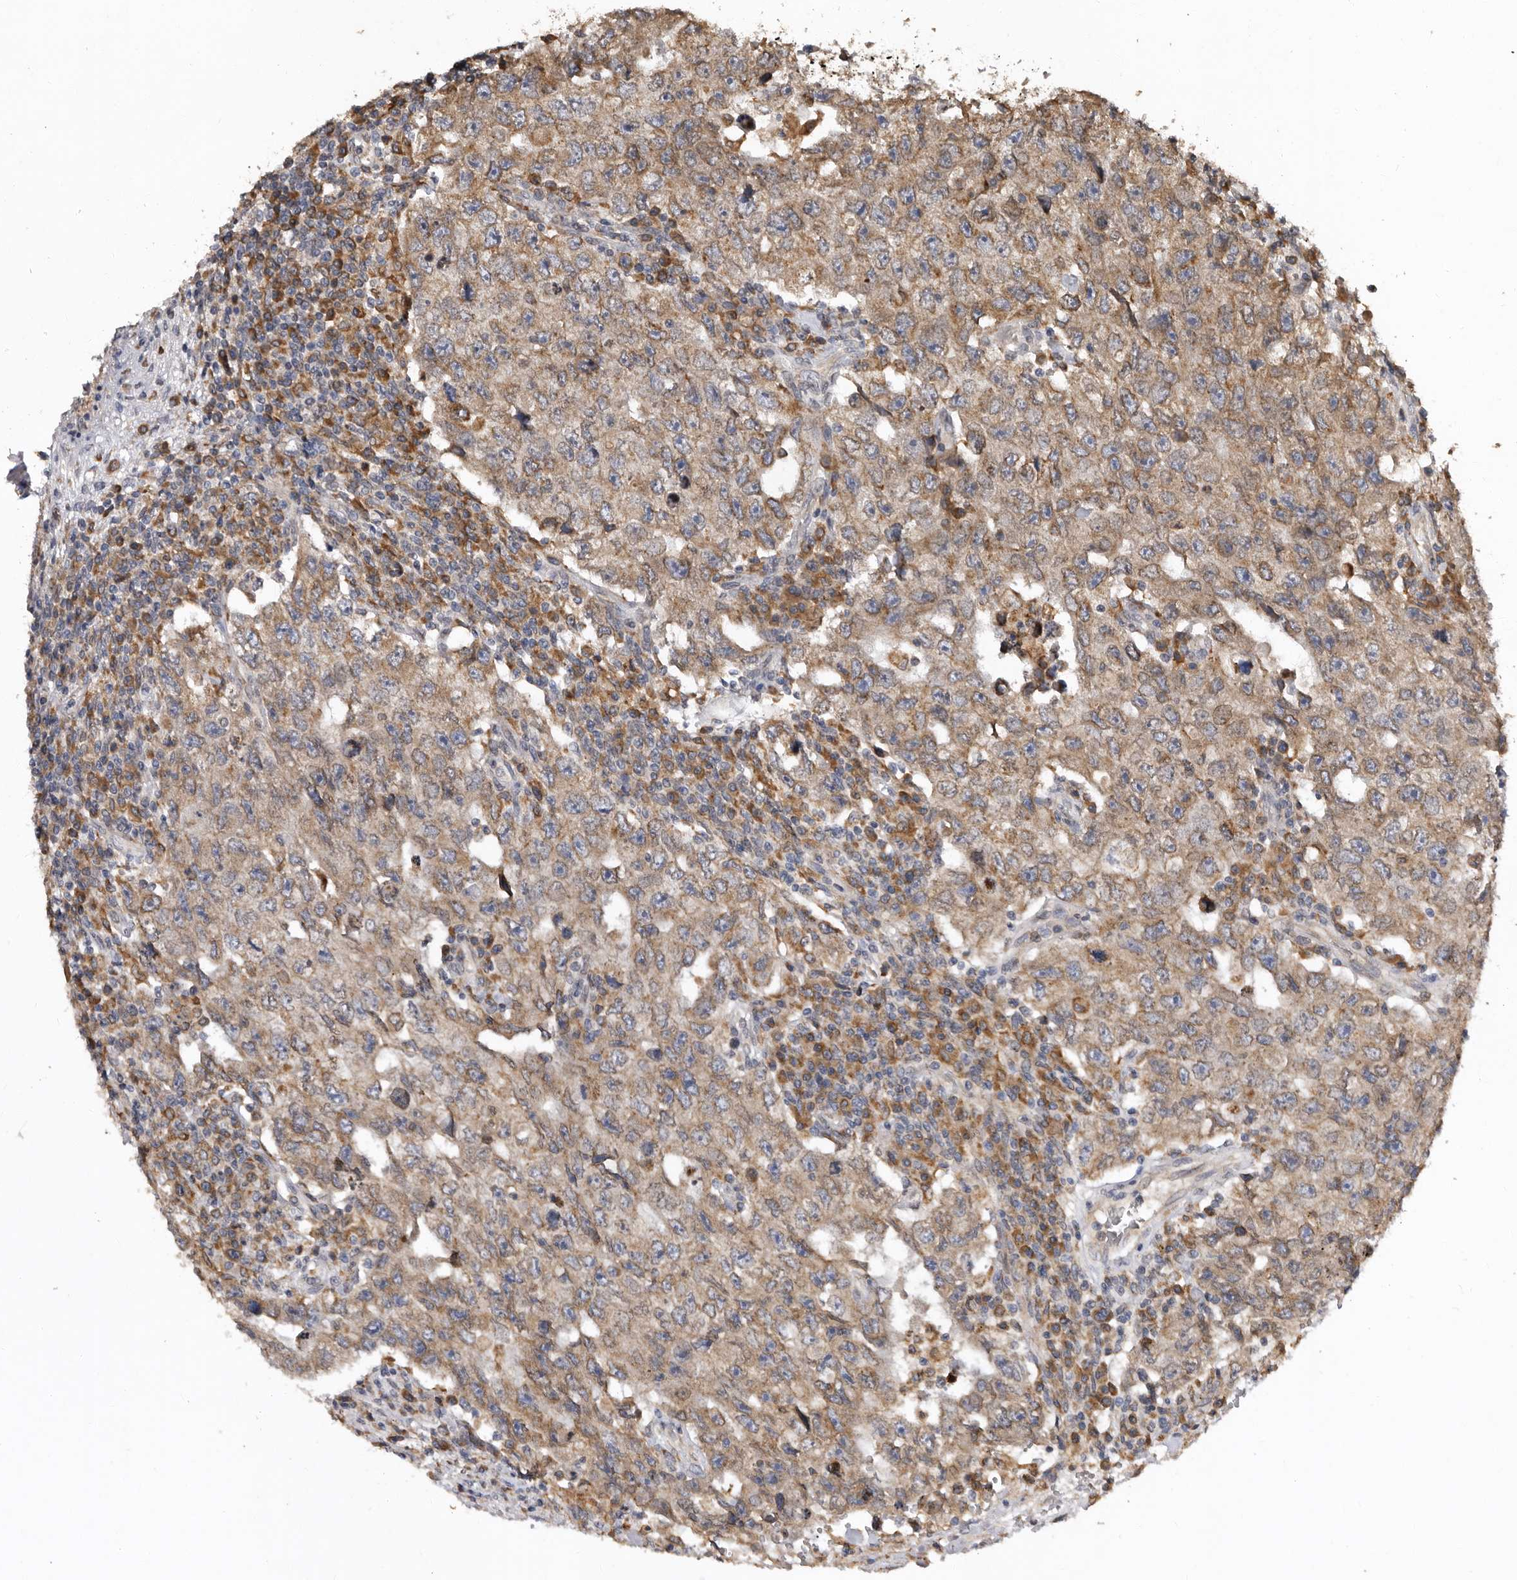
{"staining": {"intensity": "weak", "quantity": "25%-75%", "location": "cytoplasmic/membranous"}, "tissue": "testis cancer", "cell_type": "Tumor cells", "image_type": "cancer", "snomed": [{"axis": "morphology", "description": "Carcinoma, Embryonal, NOS"}, {"axis": "topography", "description": "Testis"}], "caption": "Immunohistochemical staining of embryonal carcinoma (testis) demonstrates low levels of weak cytoplasmic/membranous protein staining in about 25%-75% of tumor cells.", "gene": "INKA2", "patient": {"sex": "male", "age": 26}}